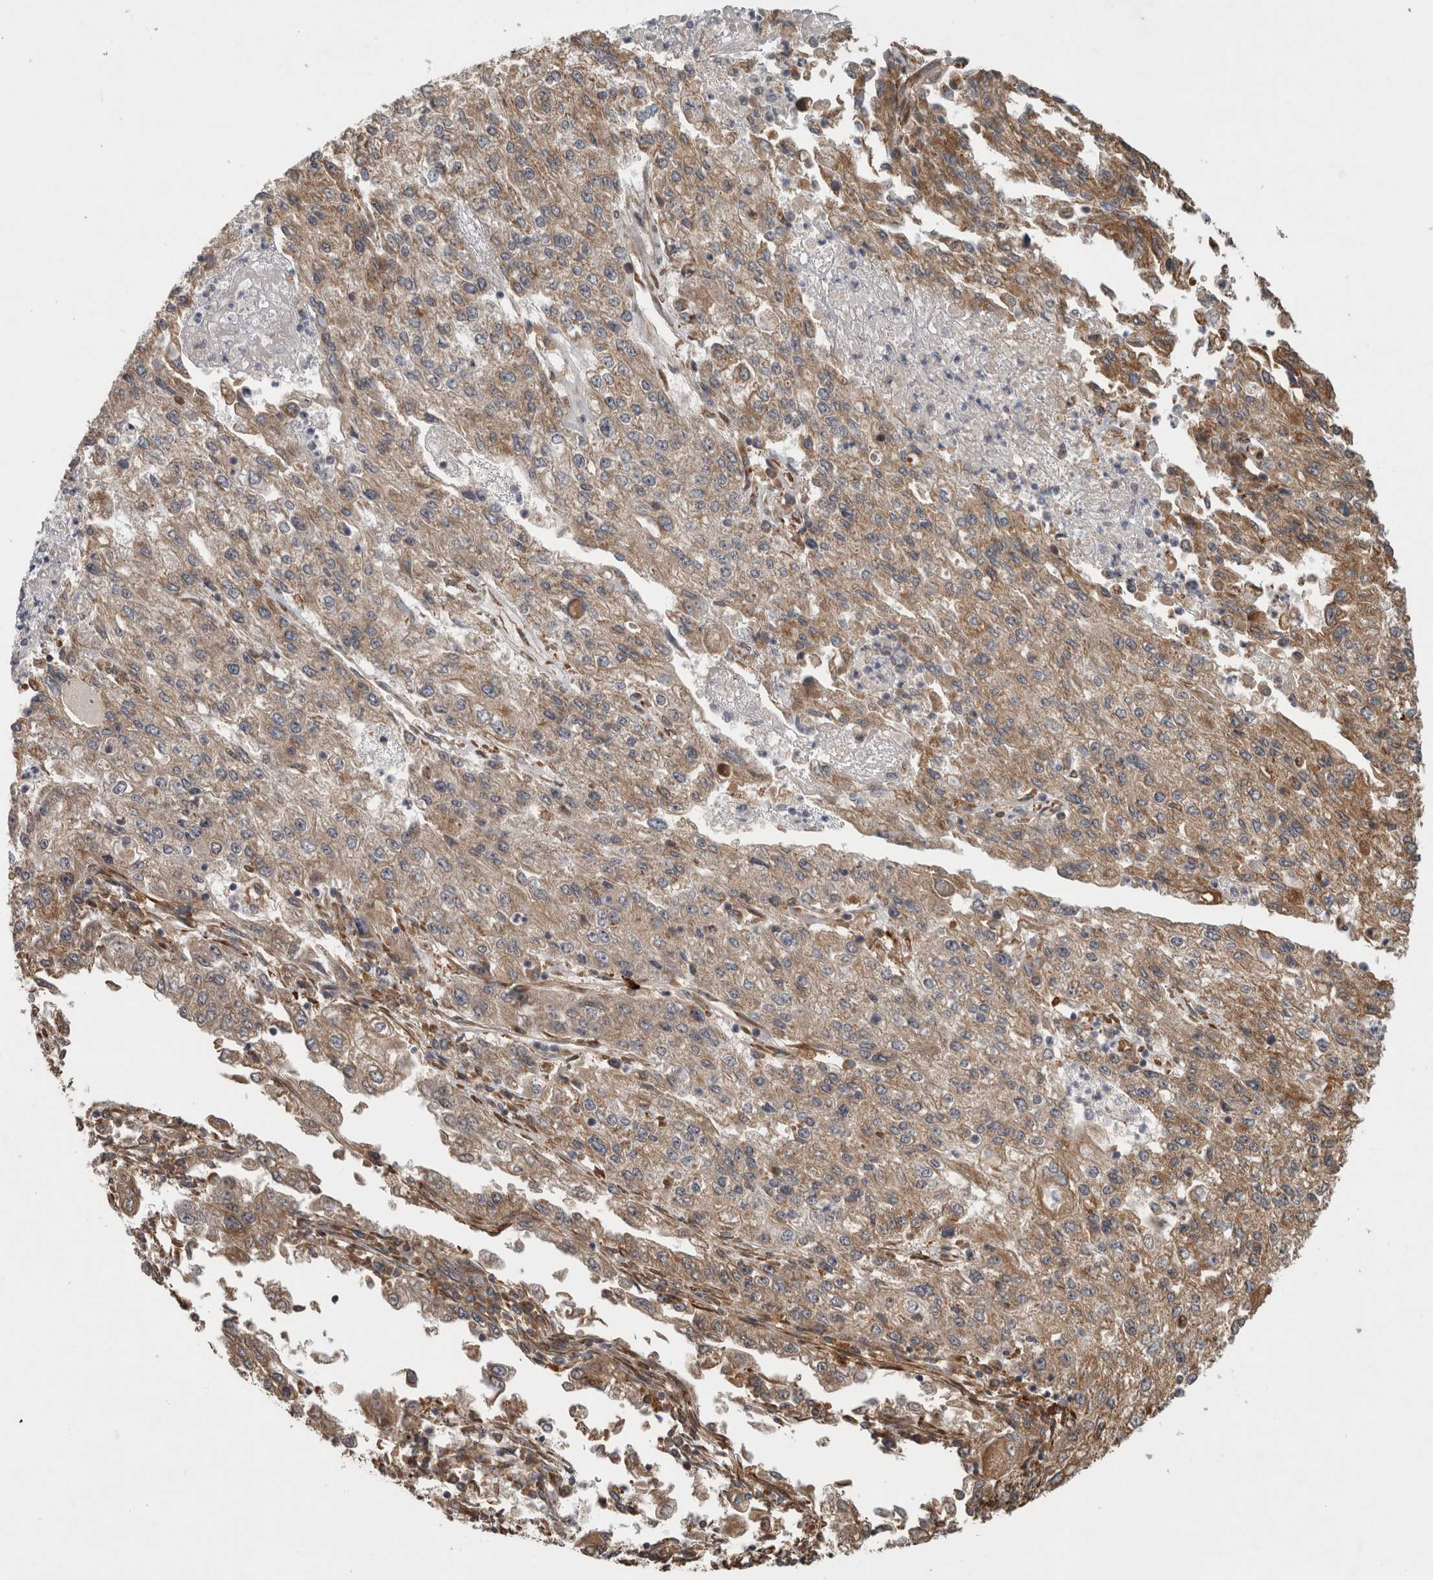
{"staining": {"intensity": "weak", "quantity": ">75%", "location": "cytoplasmic/membranous"}, "tissue": "endometrial cancer", "cell_type": "Tumor cells", "image_type": "cancer", "snomed": [{"axis": "morphology", "description": "Adenocarcinoma, NOS"}, {"axis": "topography", "description": "Endometrium"}], "caption": "The photomicrograph shows a brown stain indicating the presence of a protein in the cytoplasmic/membranous of tumor cells in endometrial cancer. (Stains: DAB in brown, nuclei in blue, Microscopy: brightfield microscopy at high magnification).", "gene": "TUBD1", "patient": {"sex": "female", "age": 49}}